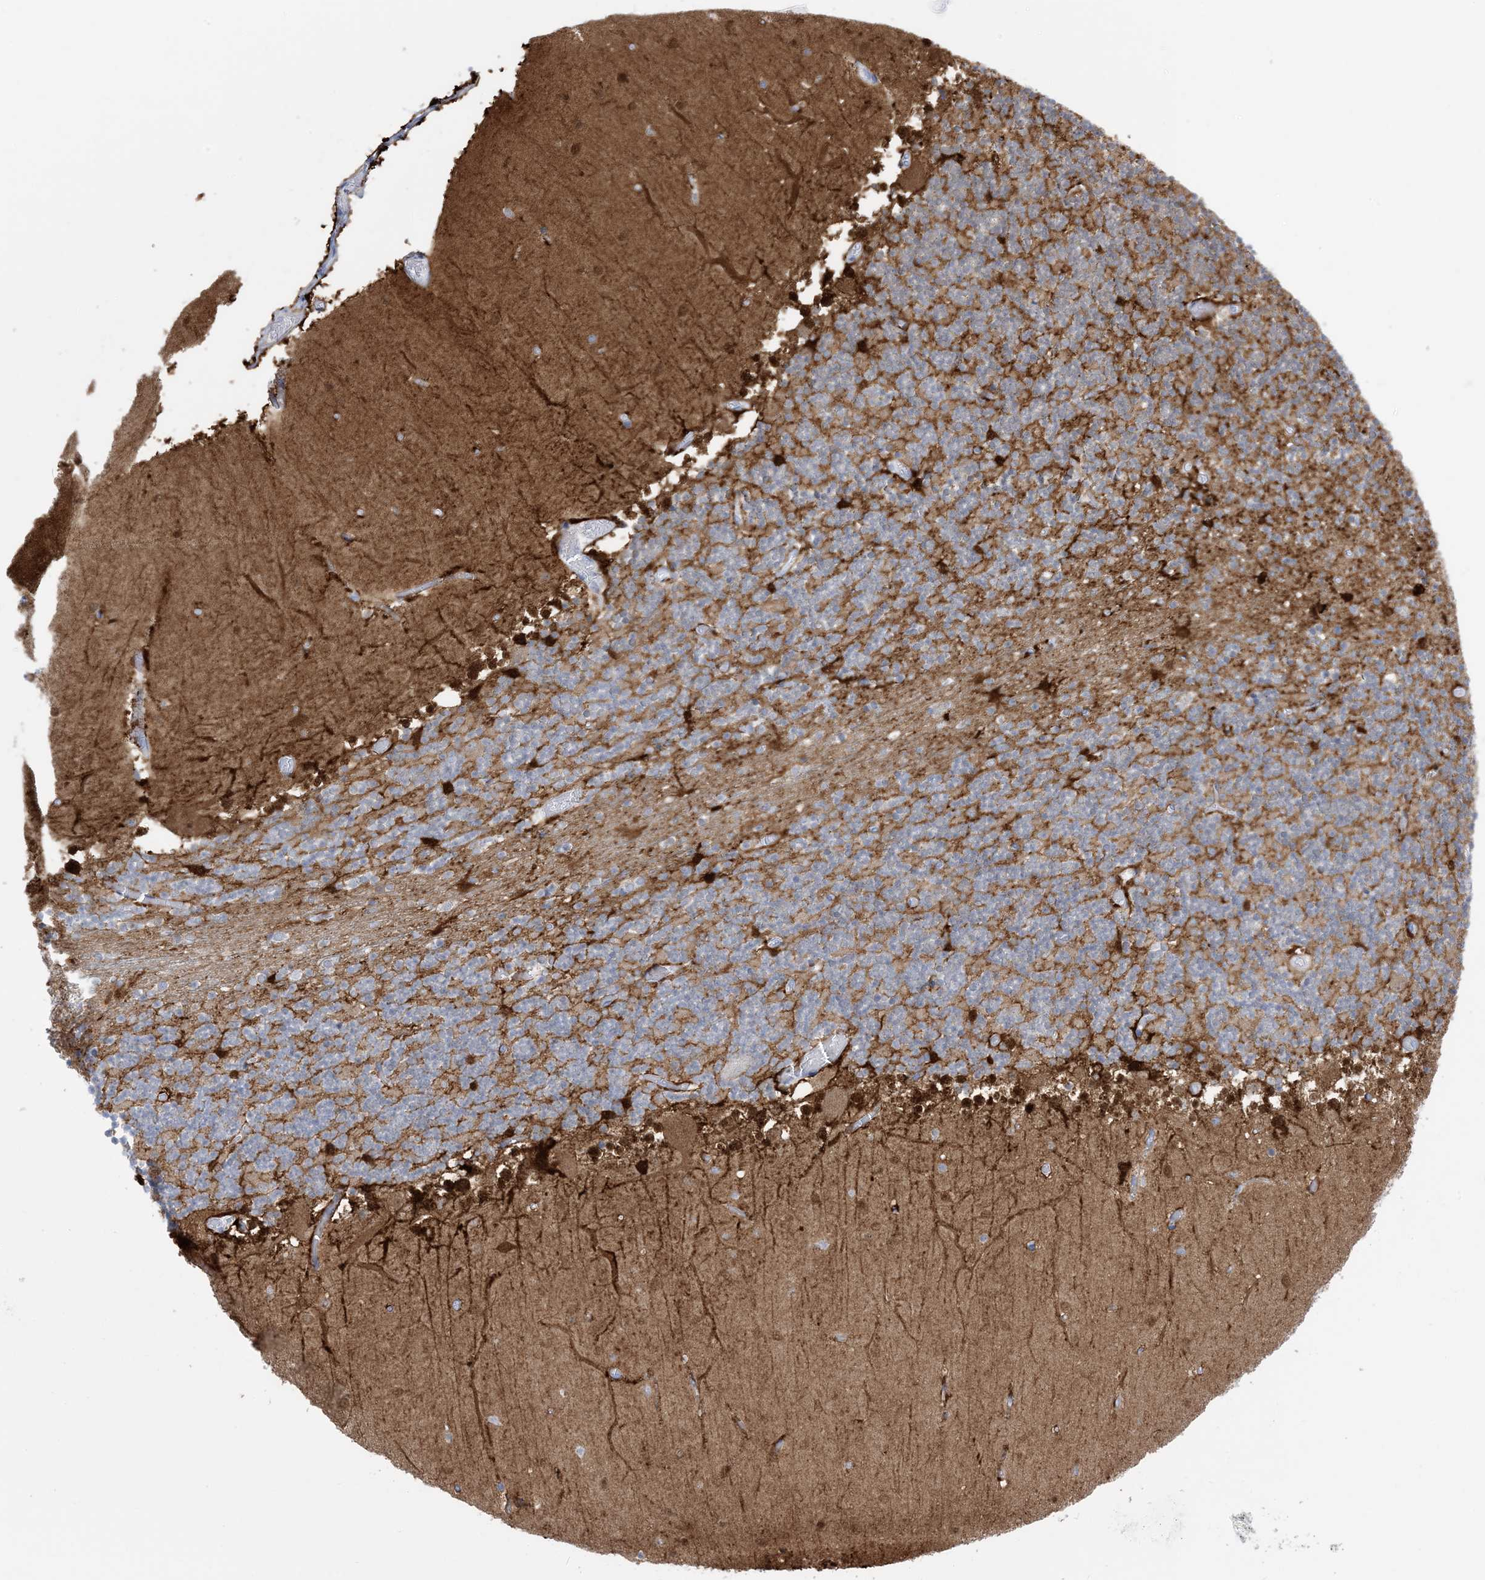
{"staining": {"intensity": "moderate", "quantity": "25%-75%", "location": "cytoplasmic/membranous"}, "tissue": "cerebellum", "cell_type": "Cells in granular layer", "image_type": "normal", "snomed": [{"axis": "morphology", "description": "Normal tissue, NOS"}, {"axis": "topography", "description": "Cerebellum"}], "caption": "Protein expression by IHC reveals moderate cytoplasmic/membranous positivity in approximately 25%-75% of cells in granular layer in normal cerebellum. Nuclei are stained in blue.", "gene": "MARS2", "patient": {"sex": "female", "age": 28}}